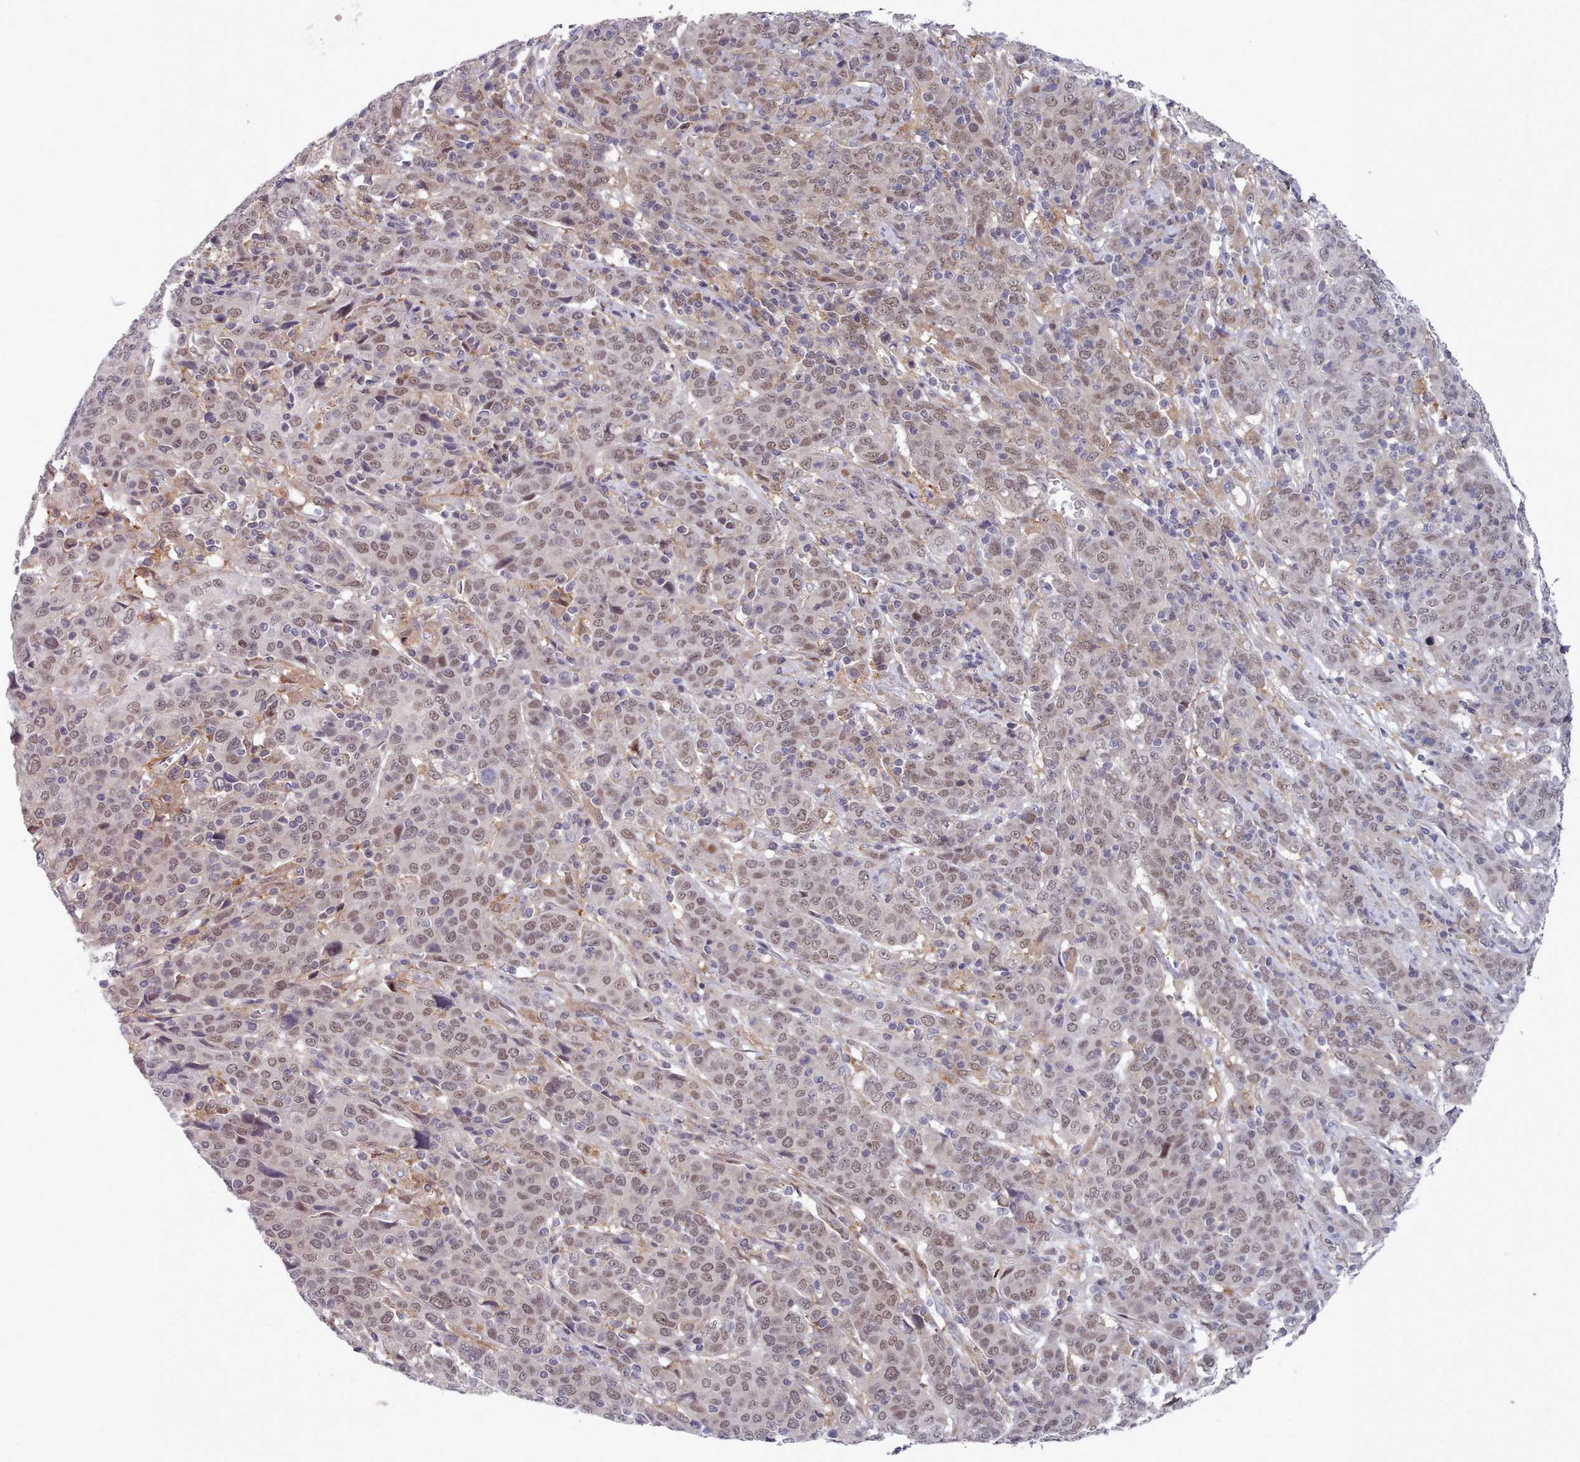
{"staining": {"intensity": "moderate", "quantity": ">75%", "location": "nuclear"}, "tissue": "cervical cancer", "cell_type": "Tumor cells", "image_type": "cancer", "snomed": [{"axis": "morphology", "description": "Squamous cell carcinoma, NOS"}, {"axis": "topography", "description": "Cervix"}], "caption": "Immunohistochemistry (IHC) image of neoplastic tissue: cervical cancer (squamous cell carcinoma) stained using IHC exhibits medium levels of moderate protein expression localized specifically in the nuclear of tumor cells, appearing as a nuclear brown color.", "gene": "GINS1", "patient": {"sex": "female", "age": 67}}